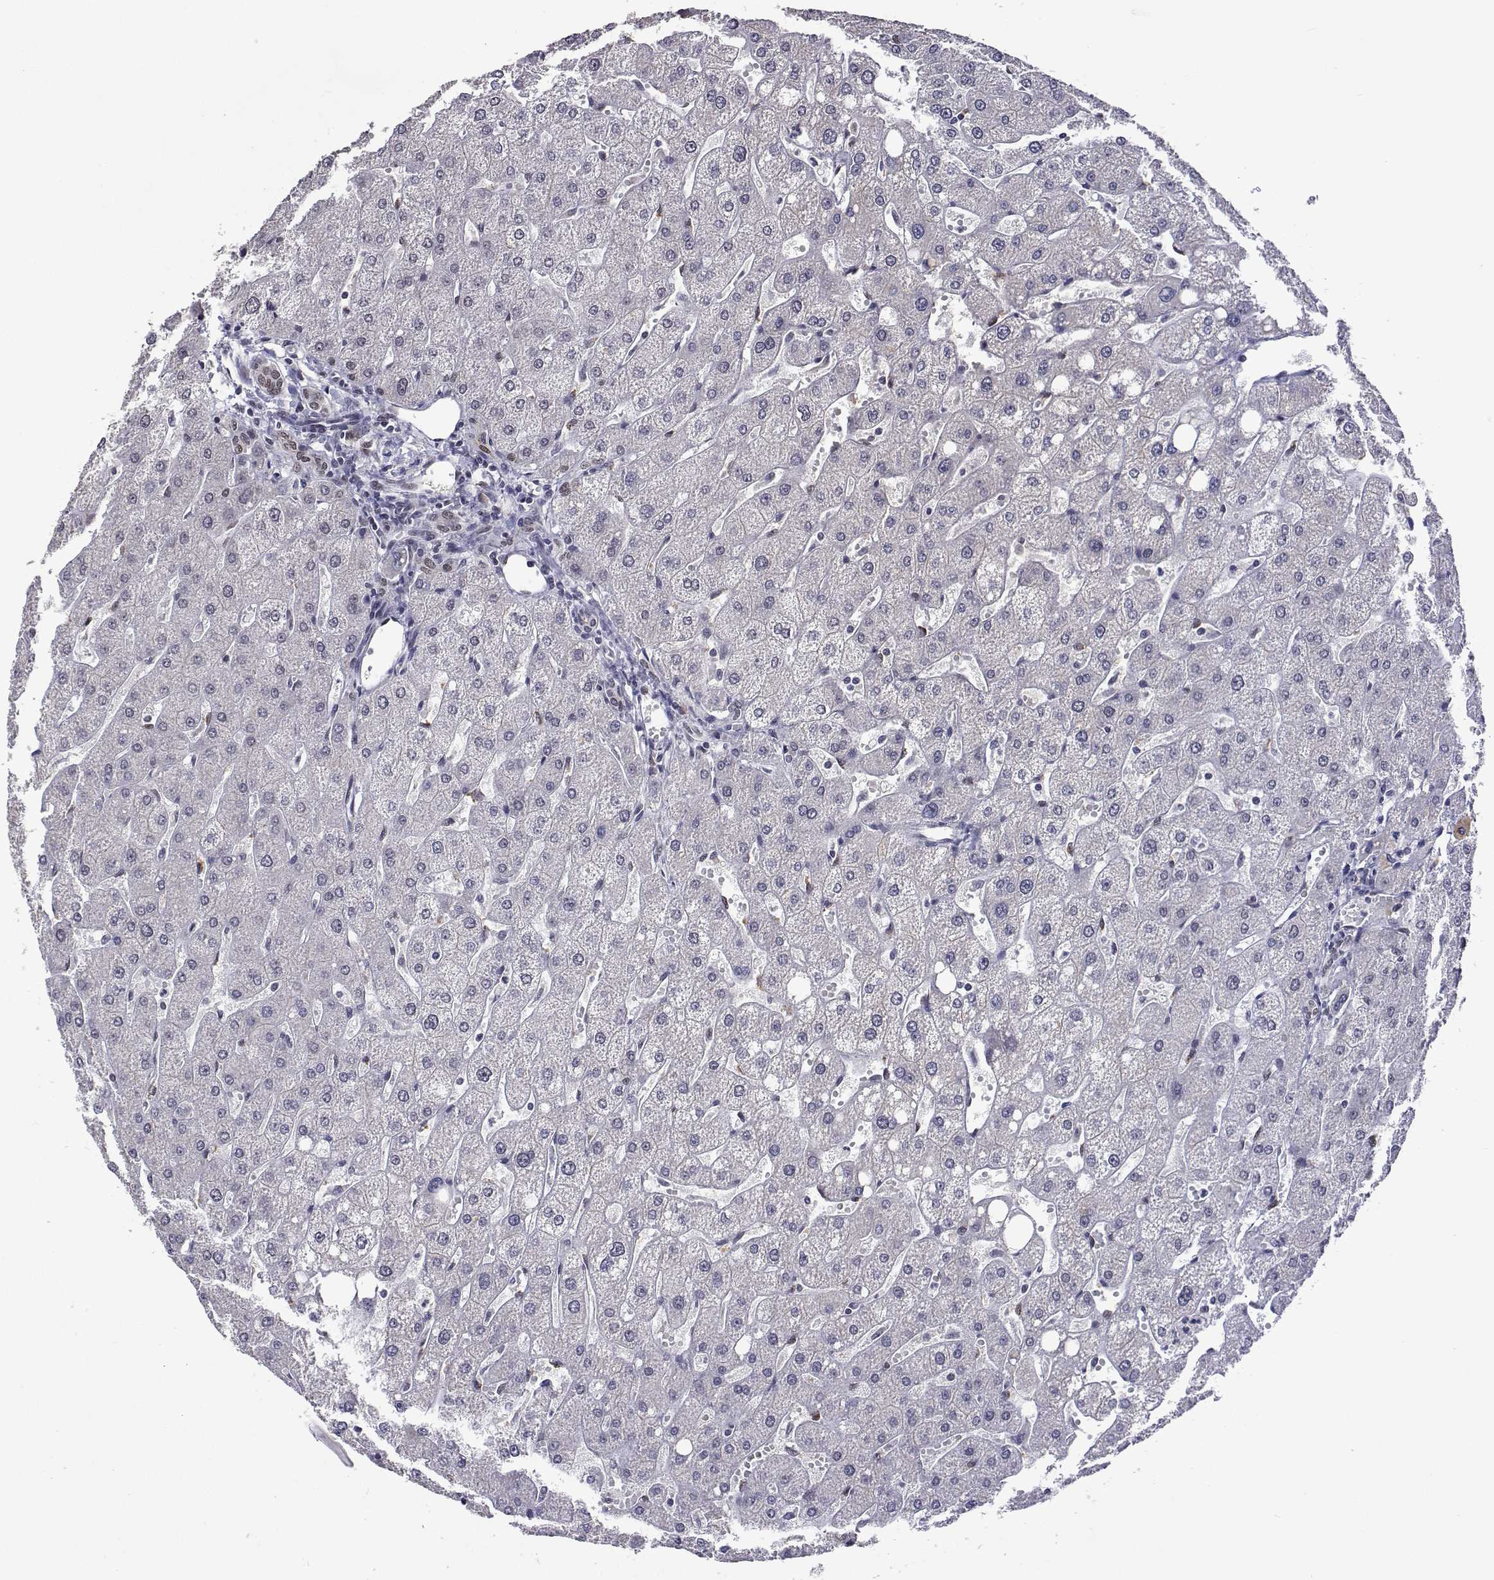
{"staining": {"intensity": "weak", "quantity": "25%-75%", "location": "nuclear"}, "tissue": "liver", "cell_type": "Cholangiocytes", "image_type": "normal", "snomed": [{"axis": "morphology", "description": "Normal tissue, NOS"}, {"axis": "topography", "description": "Liver"}], "caption": "Liver stained with immunohistochemistry reveals weak nuclear positivity in approximately 25%-75% of cholangiocytes.", "gene": "HNRNPA0", "patient": {"sex": "male", "age": 67}}